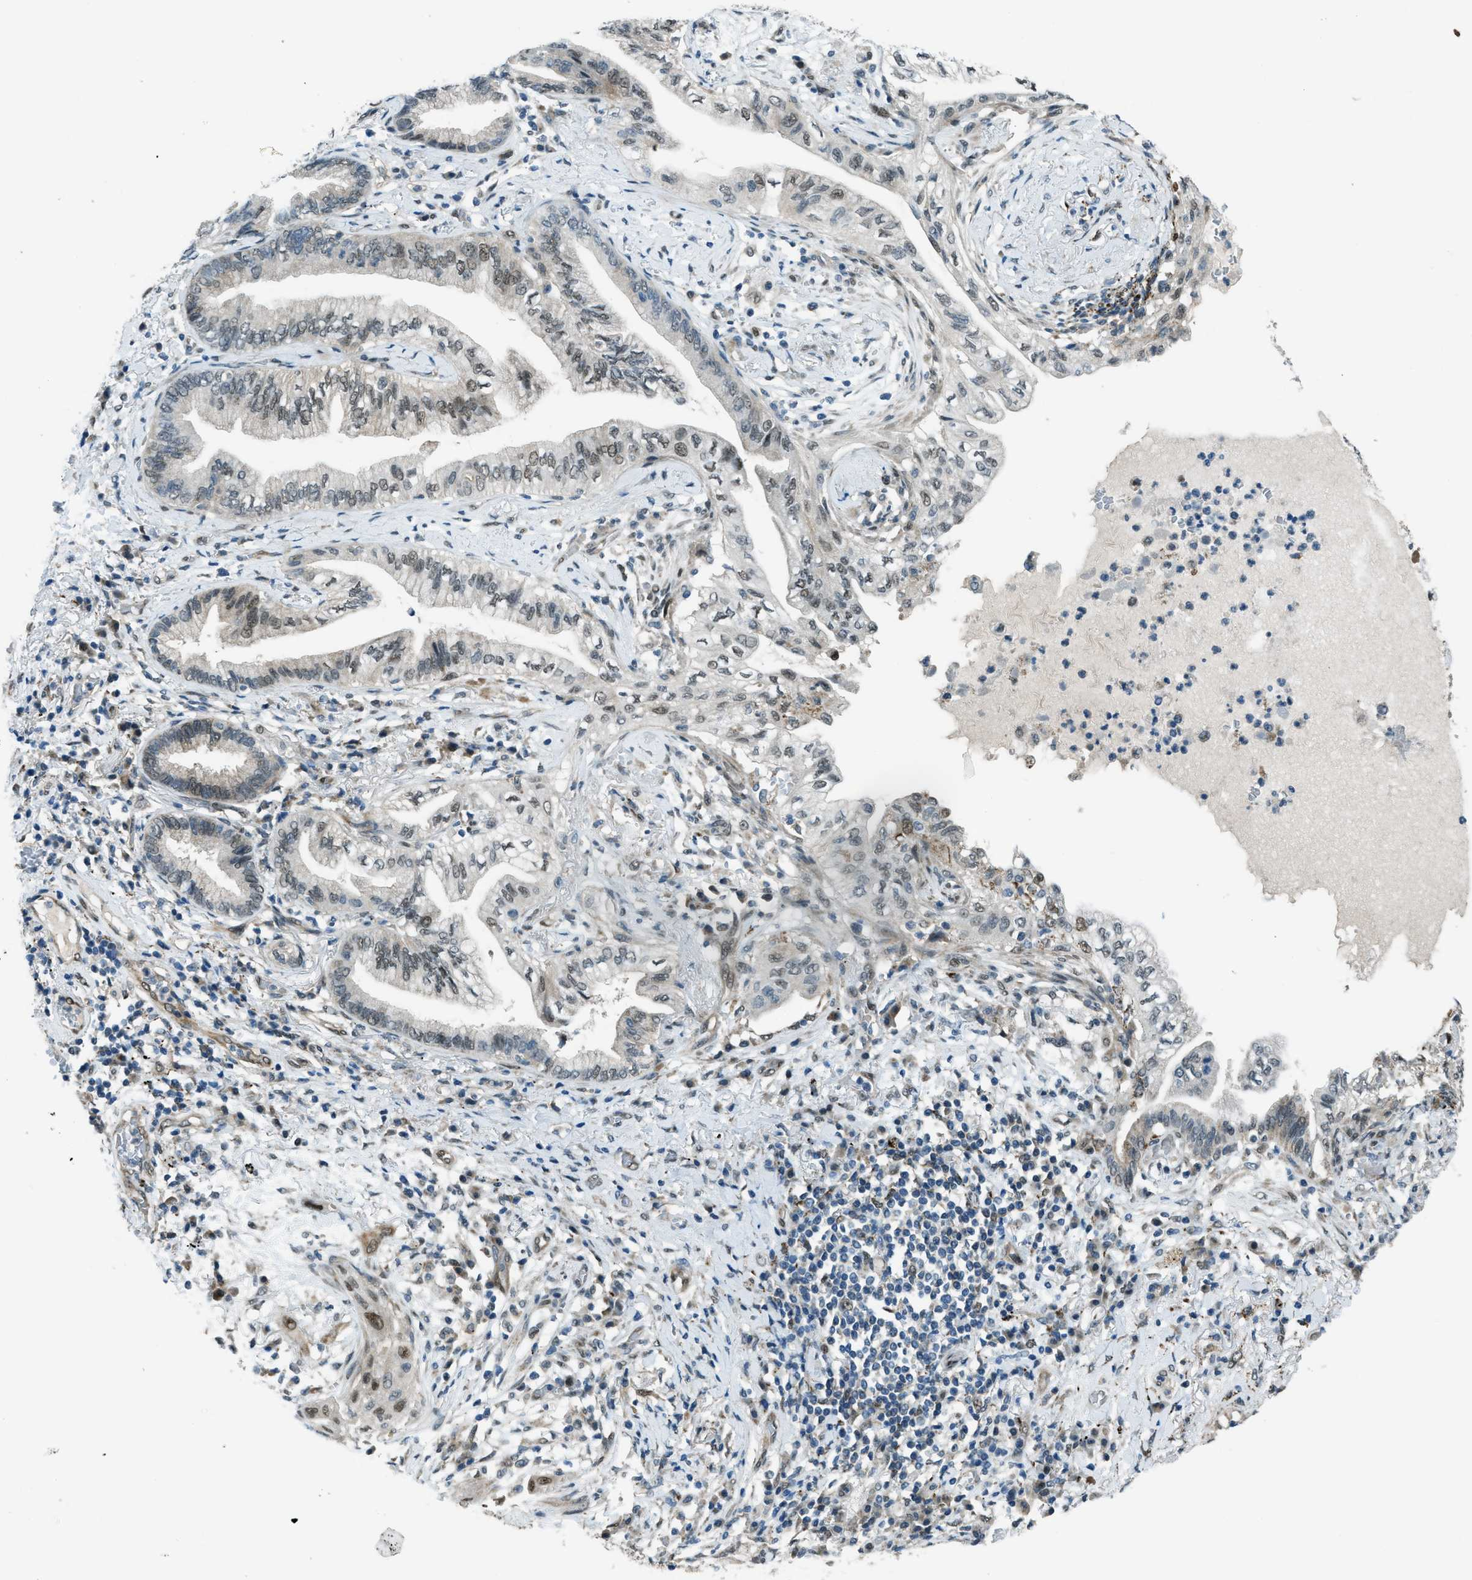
{"staining": {"intensity": "weak", "quantity": "25%-75%", "location": "nuclear"}, "tissue": "lung cancer", "cell_type": "Tumor cells", "image_type": "cancer", "snomed": [{"axis": "morphology", "description": "Normal tissue, NOS"}, {"axis": "morphology", "description": "Adenocarcinoma, NOS"}, {"axis": "topography", "description": "Bronchus"}, {"axis": "topography", "description": "Lung"}], "caption": "High-magnification brightfield microscopy of lung cancer stained with DAB (3,3'-diaminobenzidine) (brown) and counterstained with hematoxylin (blue). tumor cells exhibit weak nuclear staining is present in approximately25%-75% of cells. The staining is performed using DAB (3,3'-diaminobenzidine) brown chromogen to label protein expression. The nuclei are counter-stained blue using hematoxylin.", "gene": "NPEPL1", "patient": {"sex": "female", "age": 70}}